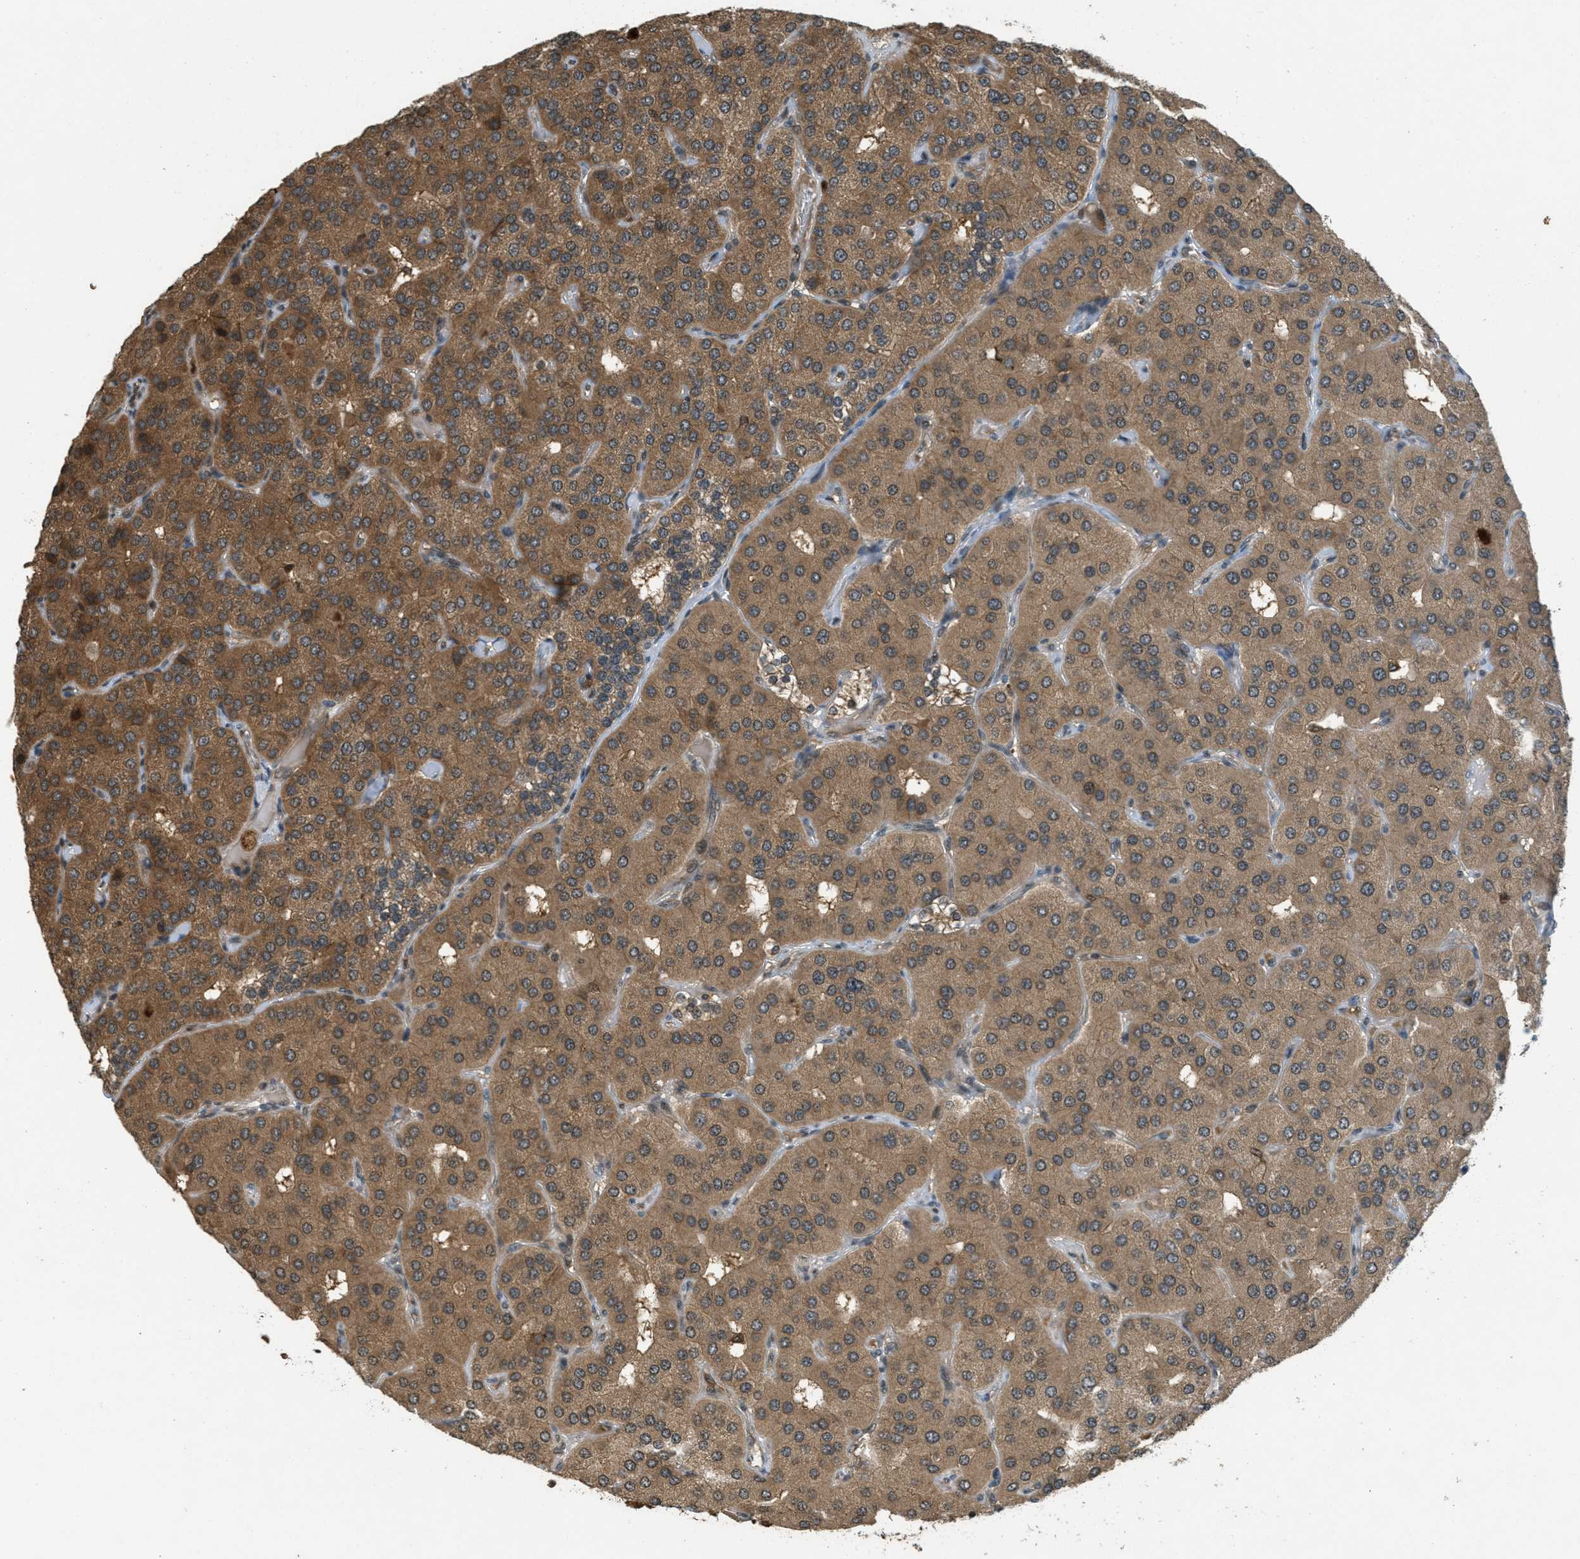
{"staining": {"intensity": "moderate", "quantity": ">75%", "location": "cytoplasmic/membranous"}, "tissue": "parathyroid gland", "cell_type": "Glandular cells", "image_type": "normal", "snomed": [{"axis": "morphology", "description": "Normal tissue, NOS"}, {"axis": "morphology", "description": "Adenoma, NOS"}, {"axis": "topography", "description": "Parathyroid gland"}], "caption": "Immunohistochemistry of unremarkable parathyroid gland reveals medium levels of moderate cytoplasmic/membranous expression in about >75% of glandular cells. Ihc stains the protein in brown and the nuclei are stained blue.", "gene": "ATG7", "patient": {"sex": "female", "age": 86}}